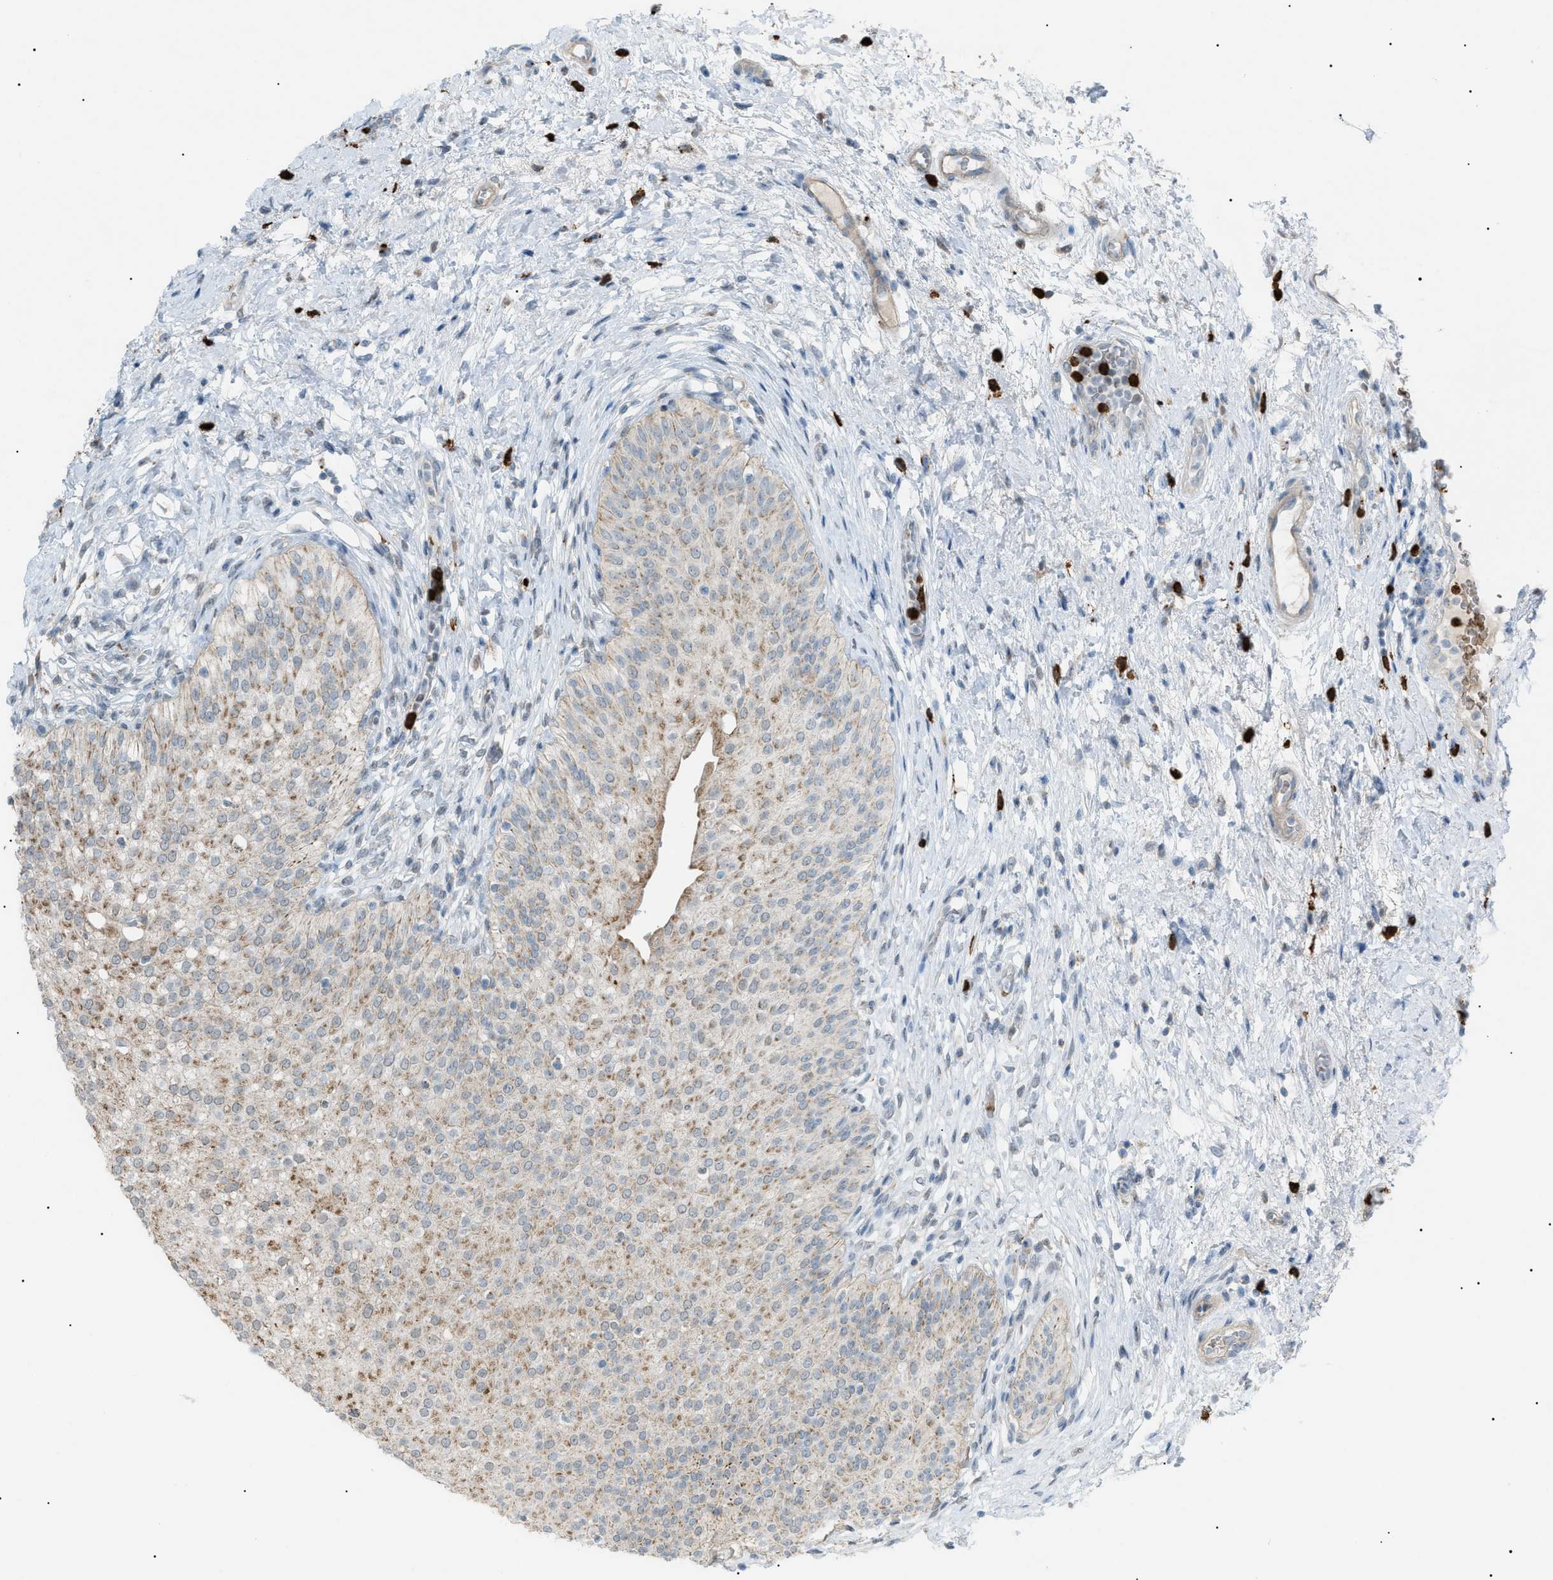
{"staining": {"intensity": "moderate", "quantity": ">75%", "location": "cytoplasmic/membranous"}, "tissue": "urinary bladder", "cell_type": "Urothelial cells", "image_type": "normal", "snomed": [{"axis": "morphology", "description": "Normal tissue, NOS"}, {"axis": "topography", "description": "Urinary bladder"}], "caption": "Urinary bladder stained with IHC reveals moderate cytoplasmic/membranous positivity in approximately >75% of urothelial cells. Using DAB (3,3'-diaminobenzidine) (brown) and hematoxylin (blue) stains, captured at high magnification using brightfield microscopy.", "gene": "ZNF516", "patient": {"sex": "male", "age": 46}}